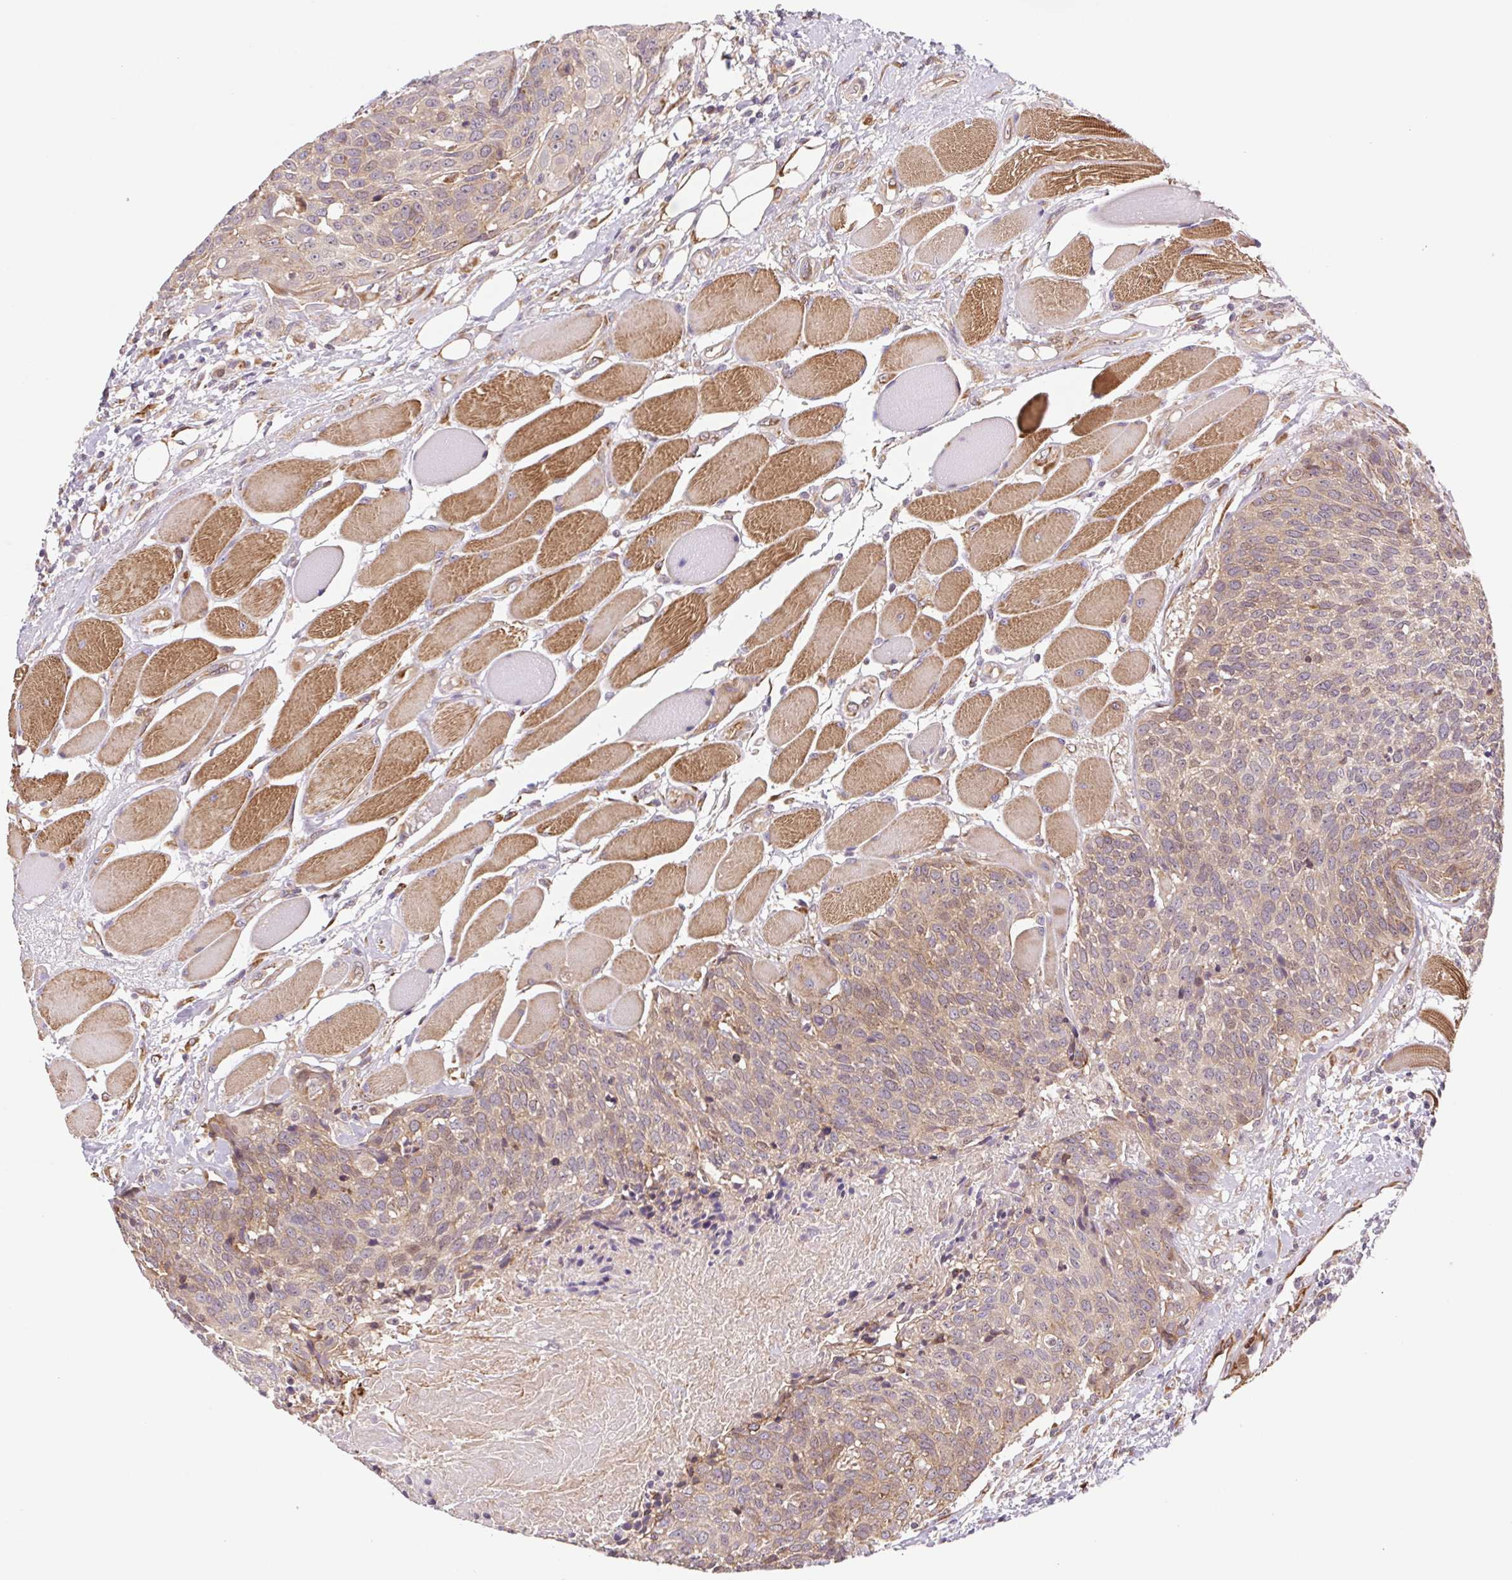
{"staining": {"intensity": "weak", "quantity": ">75%", "location": "cytoplasmic/membranous"}, "tissue": "head and neck cancer", "cell_type": "Tumor cells", "image_type": "cancer", "snomed": [{"axis": "morphology", "description": "Squamous cell carcinoma, NOS"}, {"axis": "topography", "description": "Oral tissue"}, {"axis": "topography", "description": "Head-Neck"}], "caption": "Weak cytoplasmic/membranous protein positivity is present in approximately >75% of tumor cells in head and neck cancer.", "gene": "LYPD5", "patient": {"sex": "male", "age": 64}}